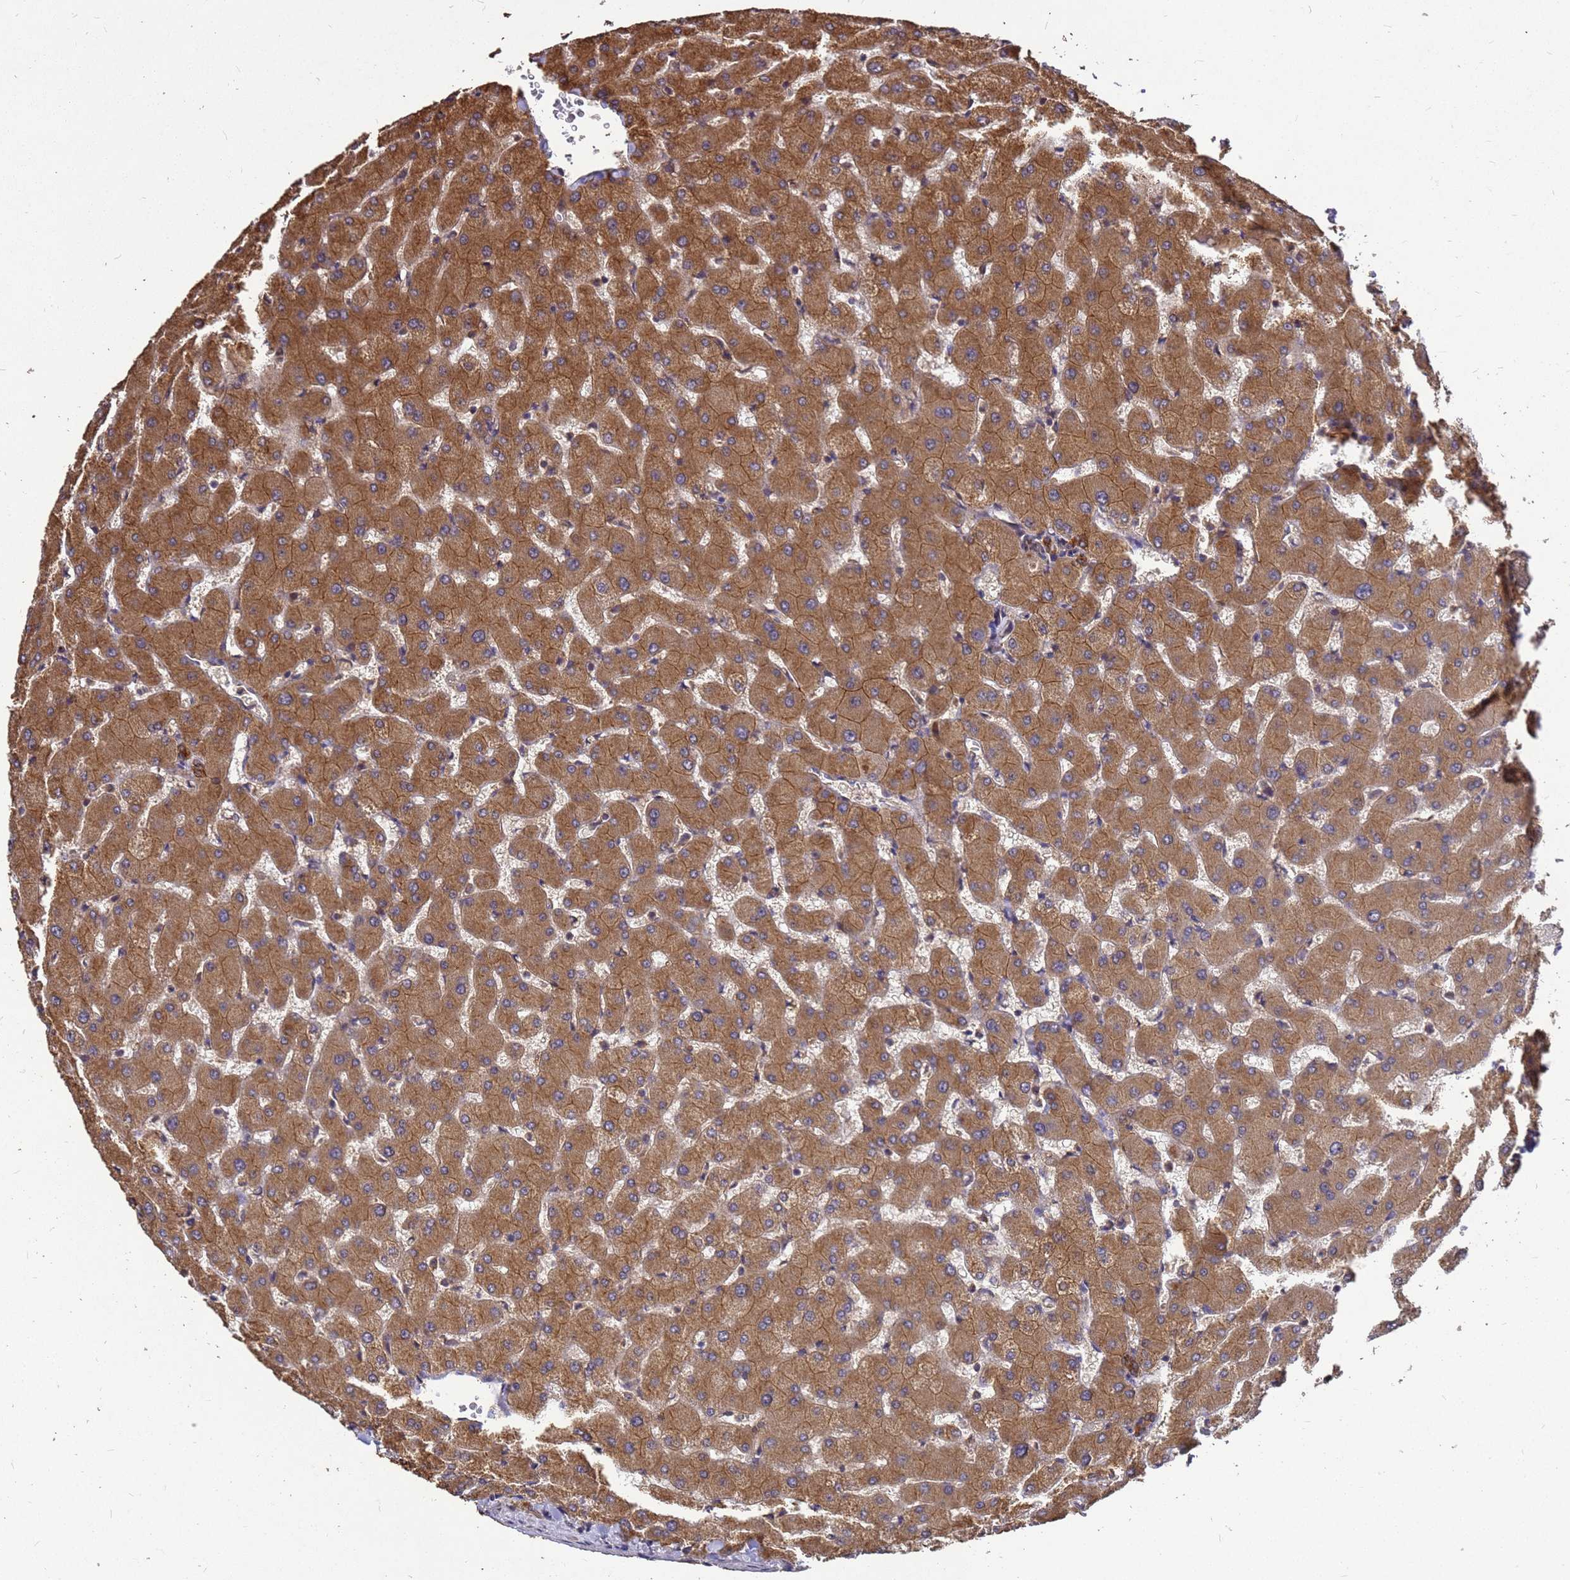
{"staining": {"intensity": "strong", "quantity": ">75%", "location": "cytoplasmic/membranous"}, "tissue": "liver", "cell_type": "Cholangiocytes", "image_type": "normal", "snomed": [{"axis": "morphology", "description": "Normal tissue, NOS"}, {"axis": "topography", "description": "Liver"}], "caption": "Immunohistochemistry micrograph of unremarkable liver: human liver stained using IHC displays high levels of strong protein expression localized specifically in the cytoplasmic/membranous of cholangiocytes, appearing as a cytoplasmic/membranous brown color.", "gene": "ZNF618", "patient": {"sex": "female", "age": 63}}